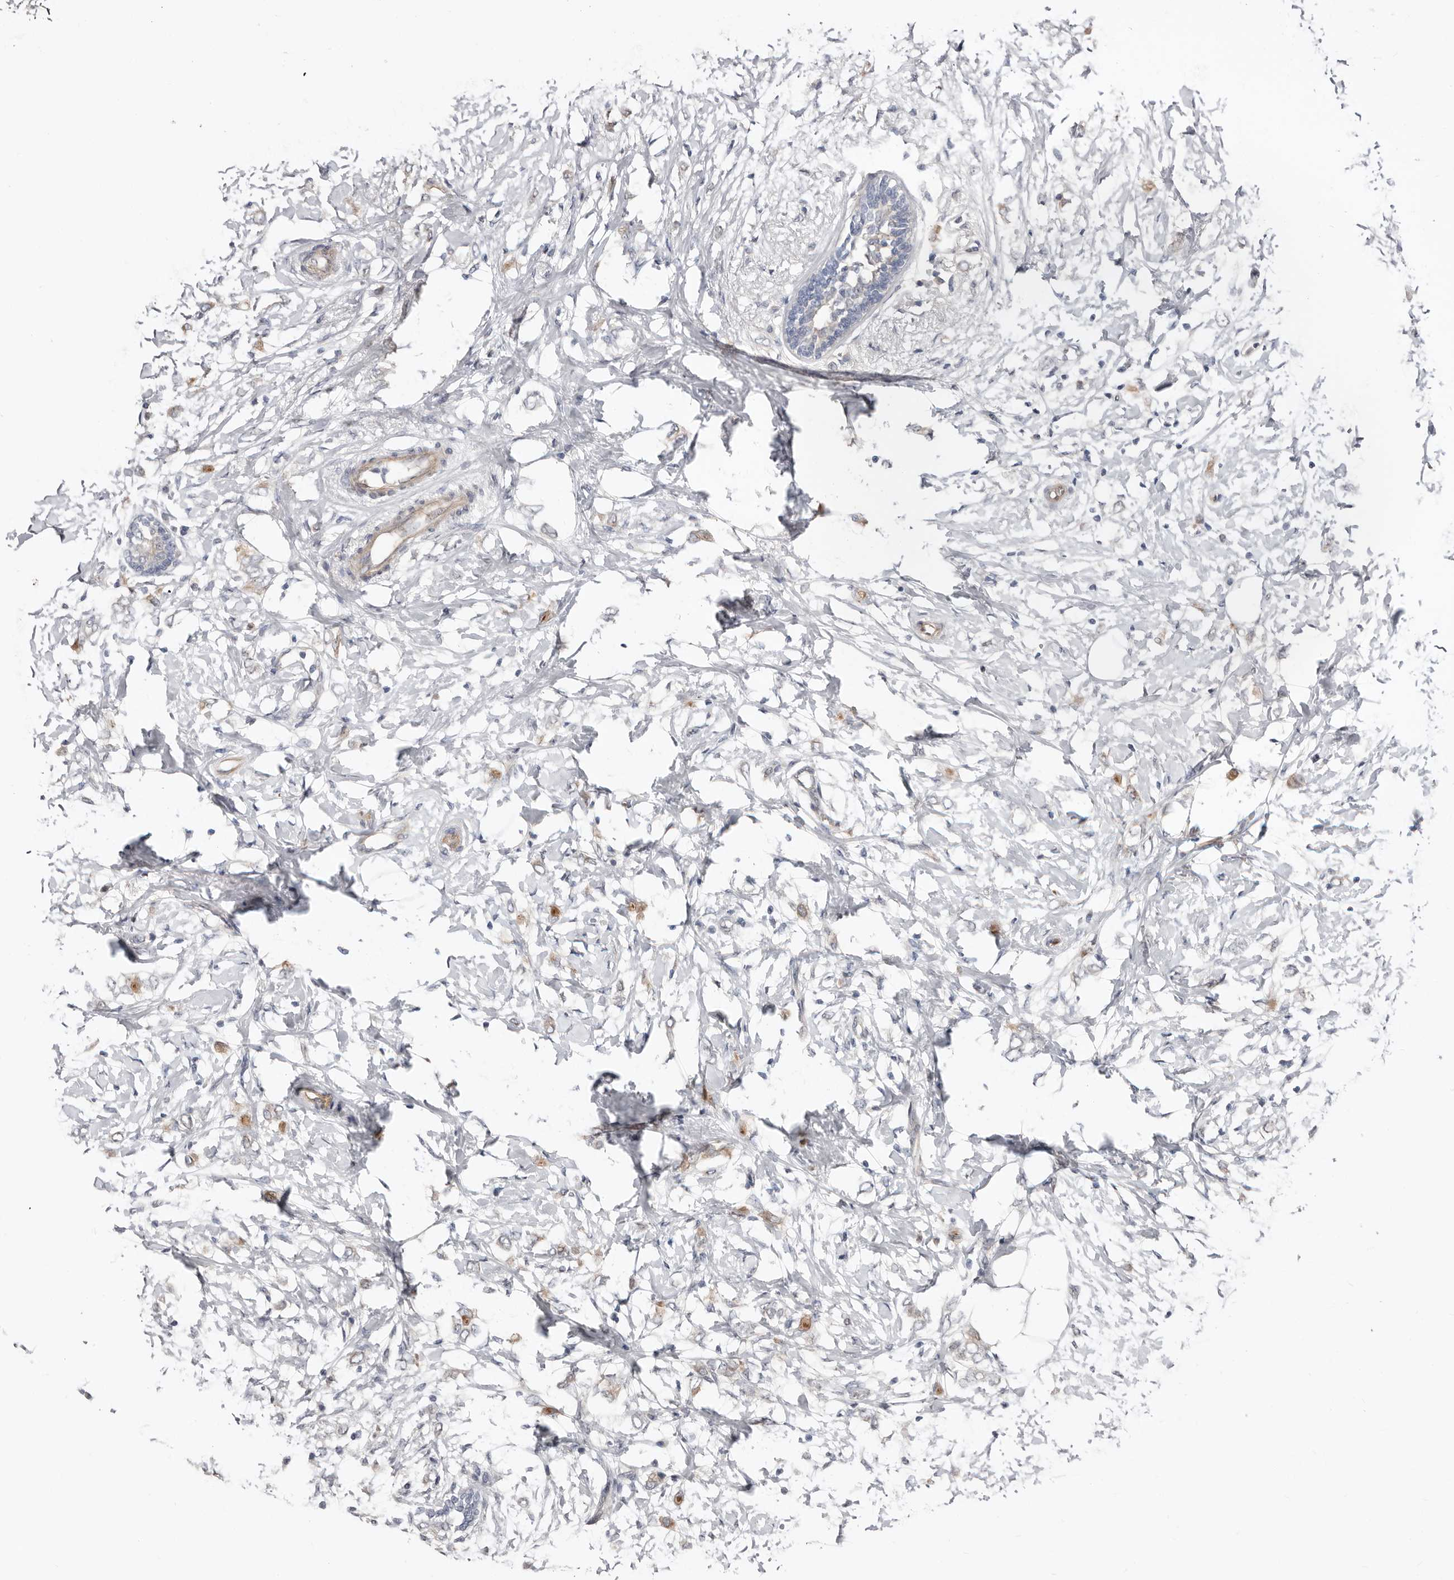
{"staining": {"intensity": "moderate", "quantity": "<25%", "location": "cytoplasmic/membranous"}, "tissue": "breast cancer", "cell_type": "Tumor cells", "image_type": "cancer", "snomed": [{"axis": "morphology", "description": "Normal tissue, NOS"}, {"axis": "morphology", "description": "Lobular carcinoma"}, {"axis": "topography", "description": "Breast"}], "caption": "High-magnification brightfield microscopy of lobular carcinoma (breast) stained with DAB (brown) and counterstained with hematoxylin (blue). tumor cells exhibit moderate cytoplasmic/membranous expression is identified in approximately<25% of cells. The staining was performed using DAB, with brown indicating positive protein expression. Nuclei are stained blue with hematoxylin.", "gene": "ASRGL1", "patient": {"sex": "female", "age": 47}}